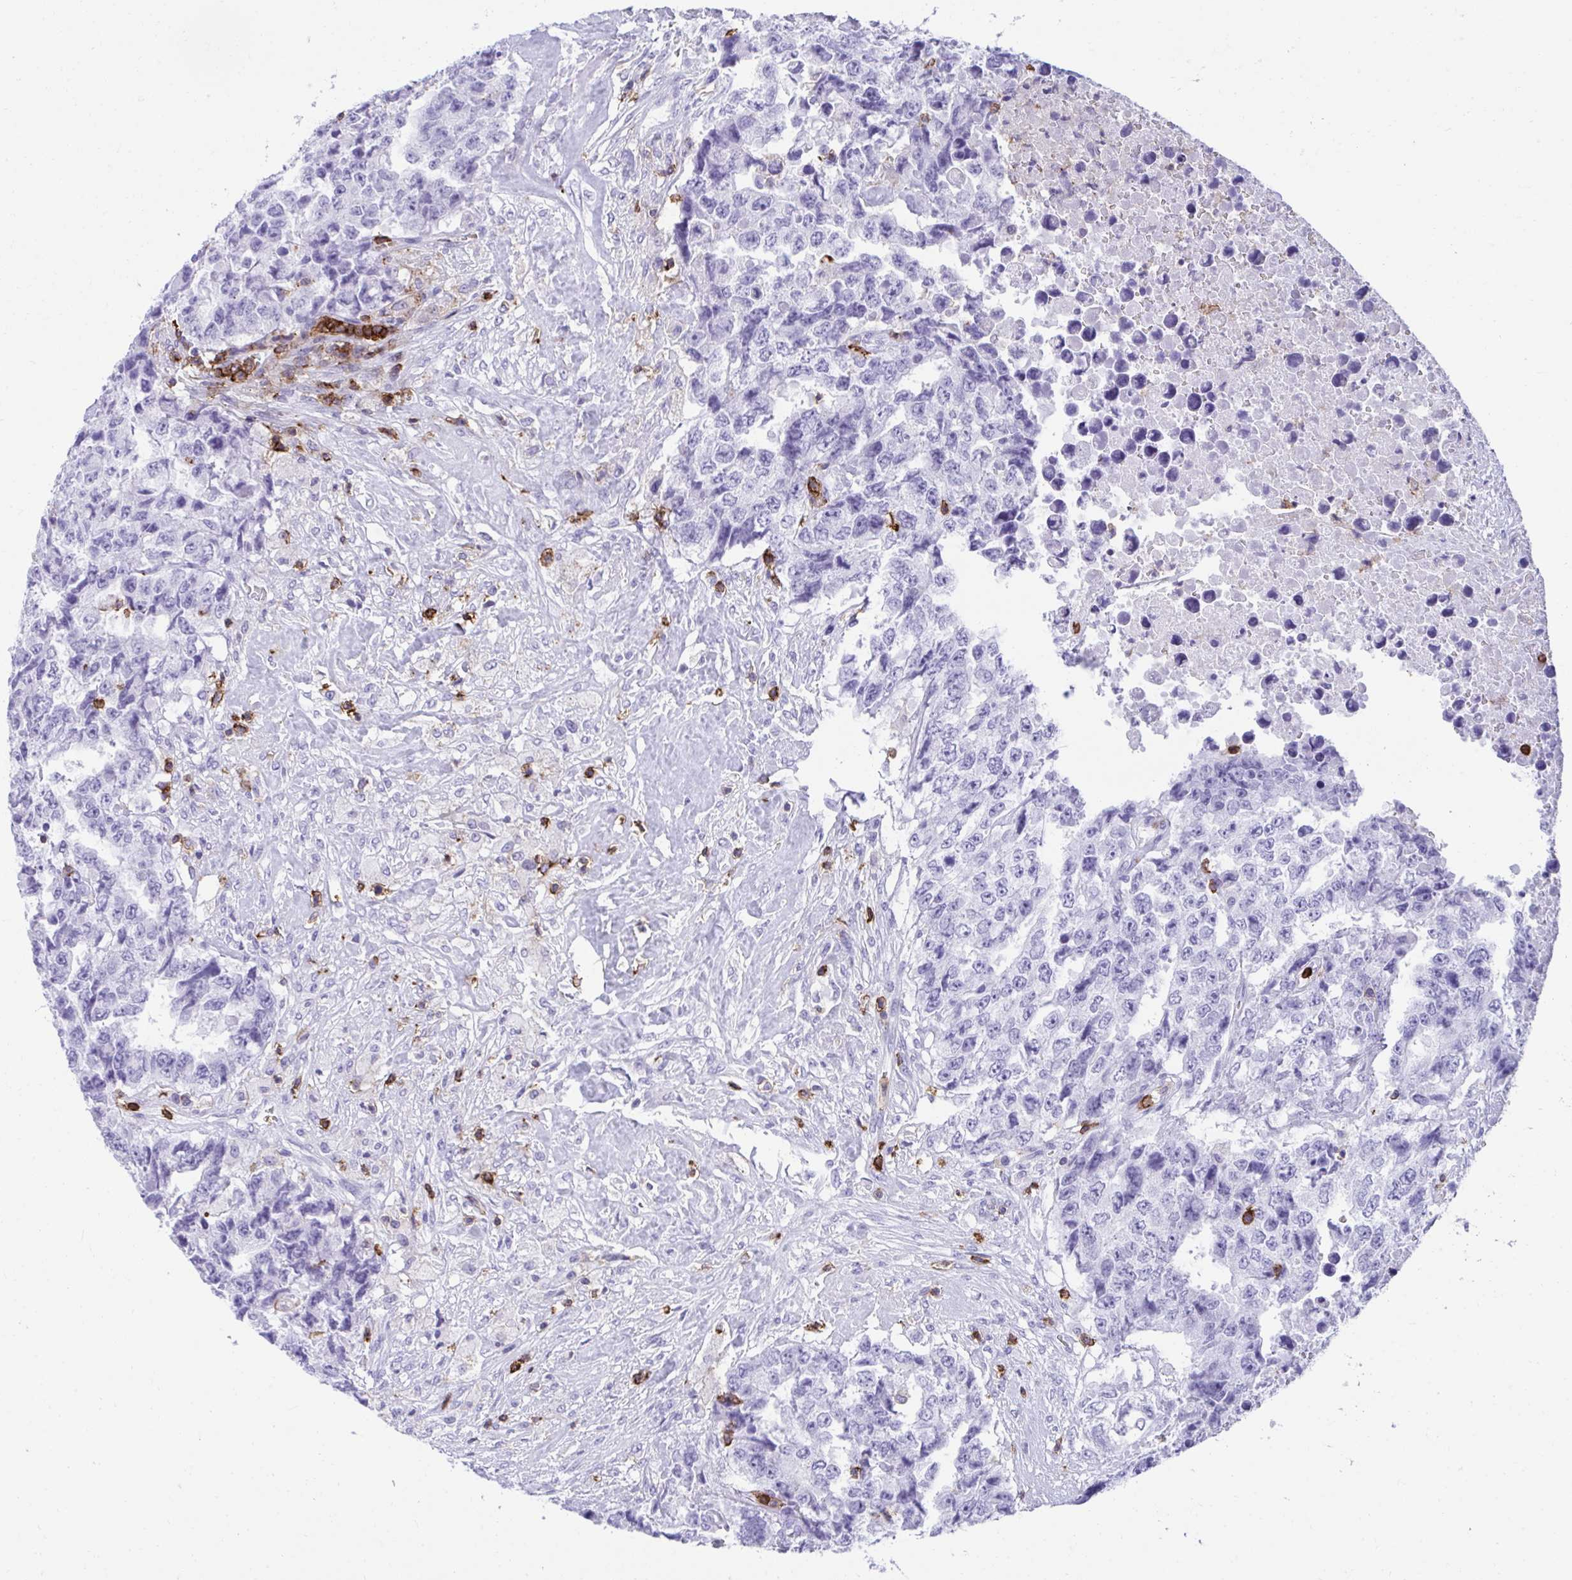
{"staining": {"intensity": "negative", "quantity": "none", "location": "none"}, "tissue": "testis cancer", "cell_type": "Tumor cells", "image_type": "cancer", "snomed": [{"axis": "morphology", "description": "Carcinoma, Embryonal, NOS"}, {"axis": "topography", "description": "Testis"}], "caption": "Tumor cells are negative for protein expression in human embryonal carcinoma (testis). (IHC, brightfield microscopy, high magnification).", "gene": "SPN", "patient": {"sex": "male", "age": 24}}